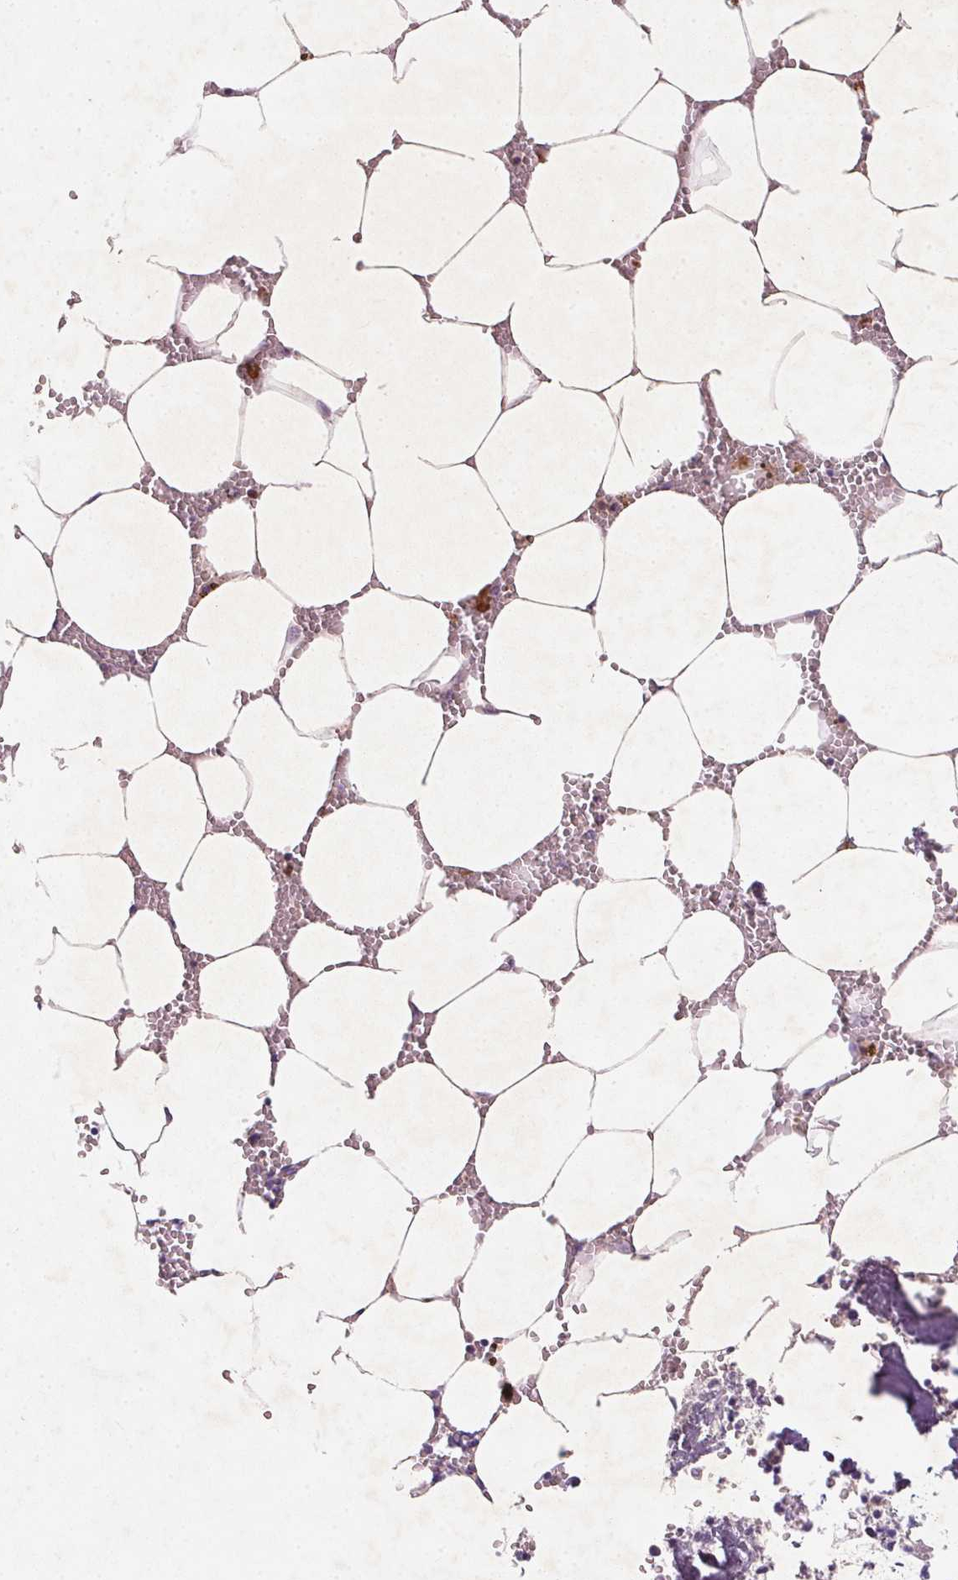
{"staining": {"intensity": "weak", "quantity": "<25%", "location": "cytoplasmic/membranous"}, "tissue": "bone marrow", "cell_type": "Hematopoietic cells", "image_type": "normal", "snomed": [{"axis": "morphology", "description": "Normal tissue, NOS"}, {"axis": "topography", "description": "Bone marrow"}], "caption": "There is no significant staining in hematopoietic cells of bone marrow. (DAB IHC visualized using brightfield microscopy, high magnification).", "gene": "KCNK15", "patient": {"sex": "male", "age": 54}}